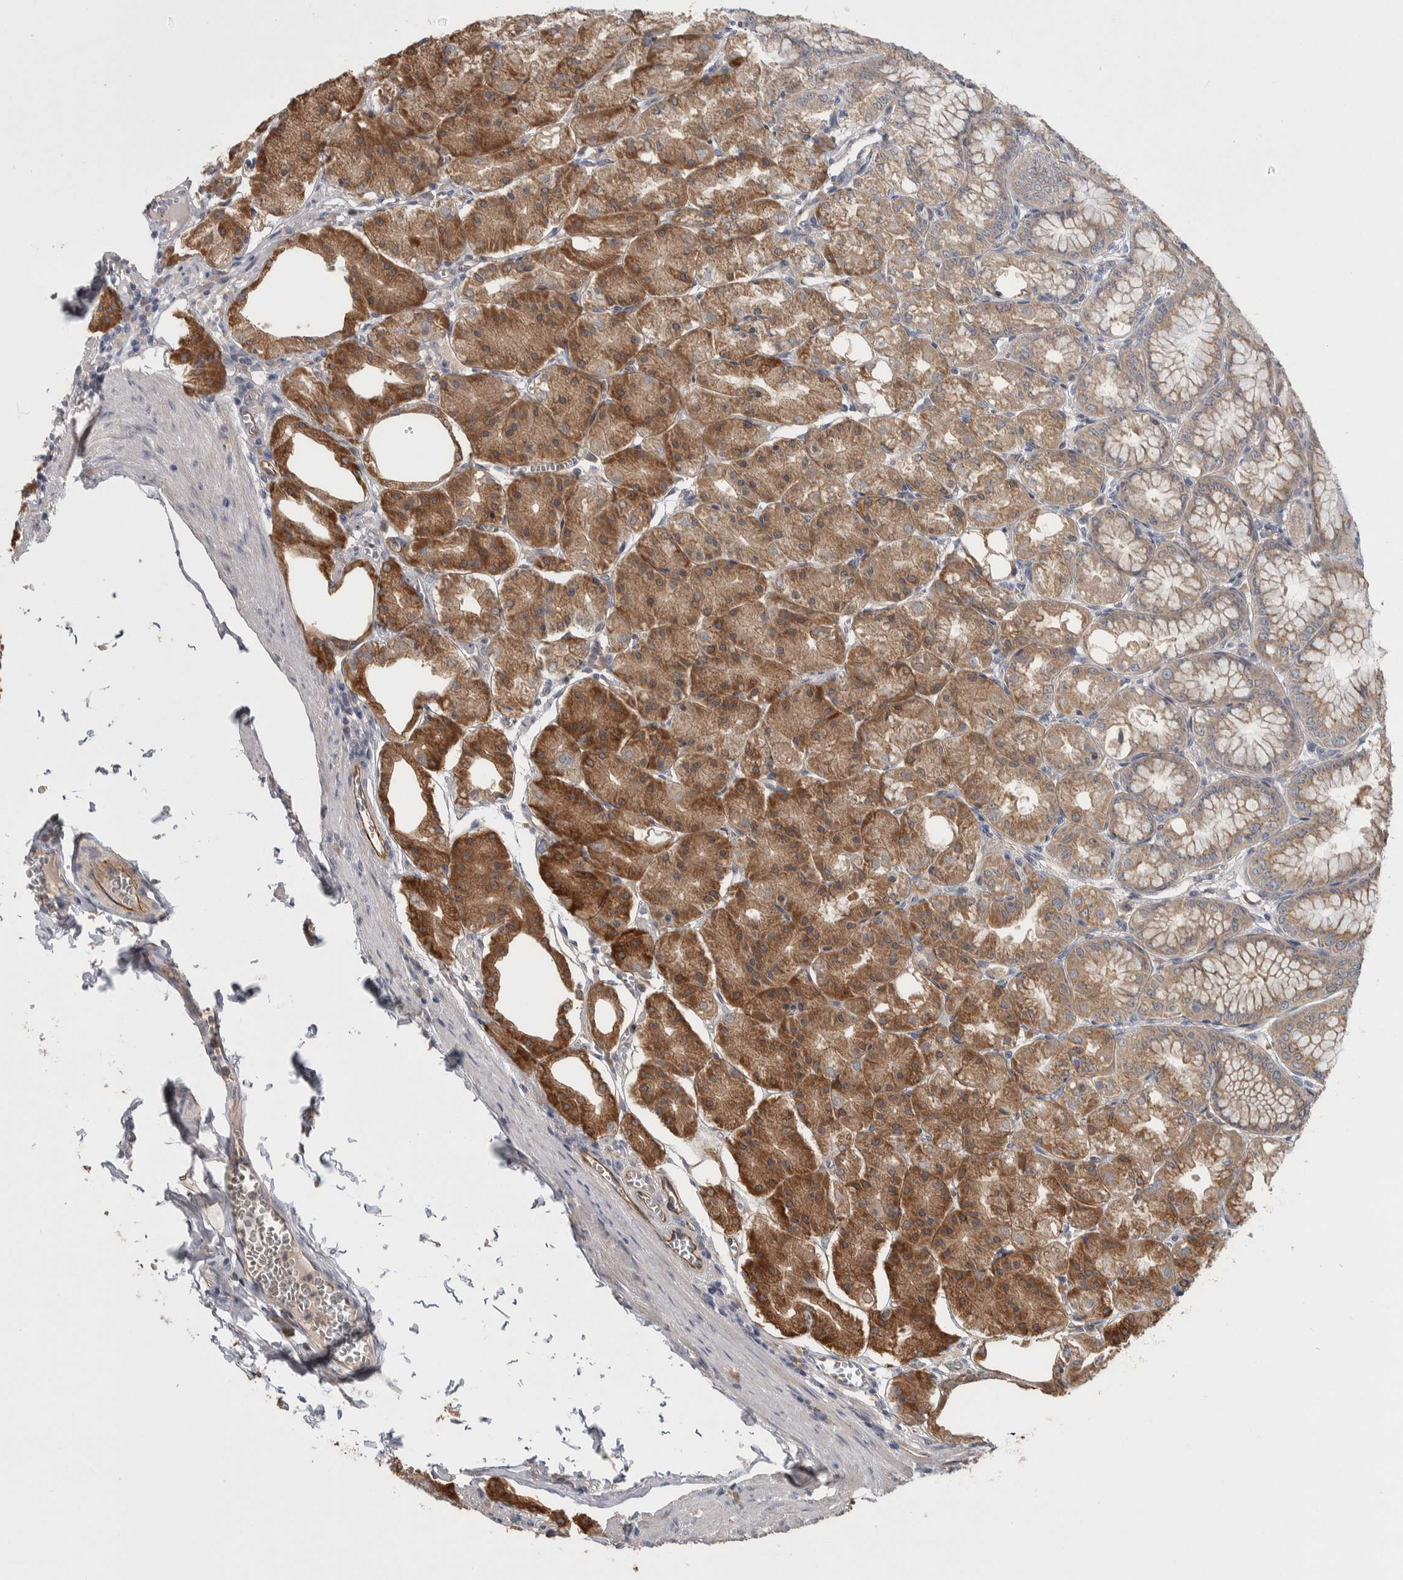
{"staining": {"intensity": "moderate", "quantity": ">75%", "location": "cytoplasmic/membranous"}, "tissue": "stomach", "cell_type": "Glandular cells", "image_type": "normal", "snomed": [{"axis": "morphology", "description": "Normal tissue, NOS"}, {"axis": "topography", "description": "Stomach, lower"}], "caption": "Human stomach stained for a protein (brown) demonstrates moderate cytoplasmic/membranous positive staining in approximately >75% of glandular cells.", "gene": "PRDM4", "patient": {"sex": "male", "age": 71}}